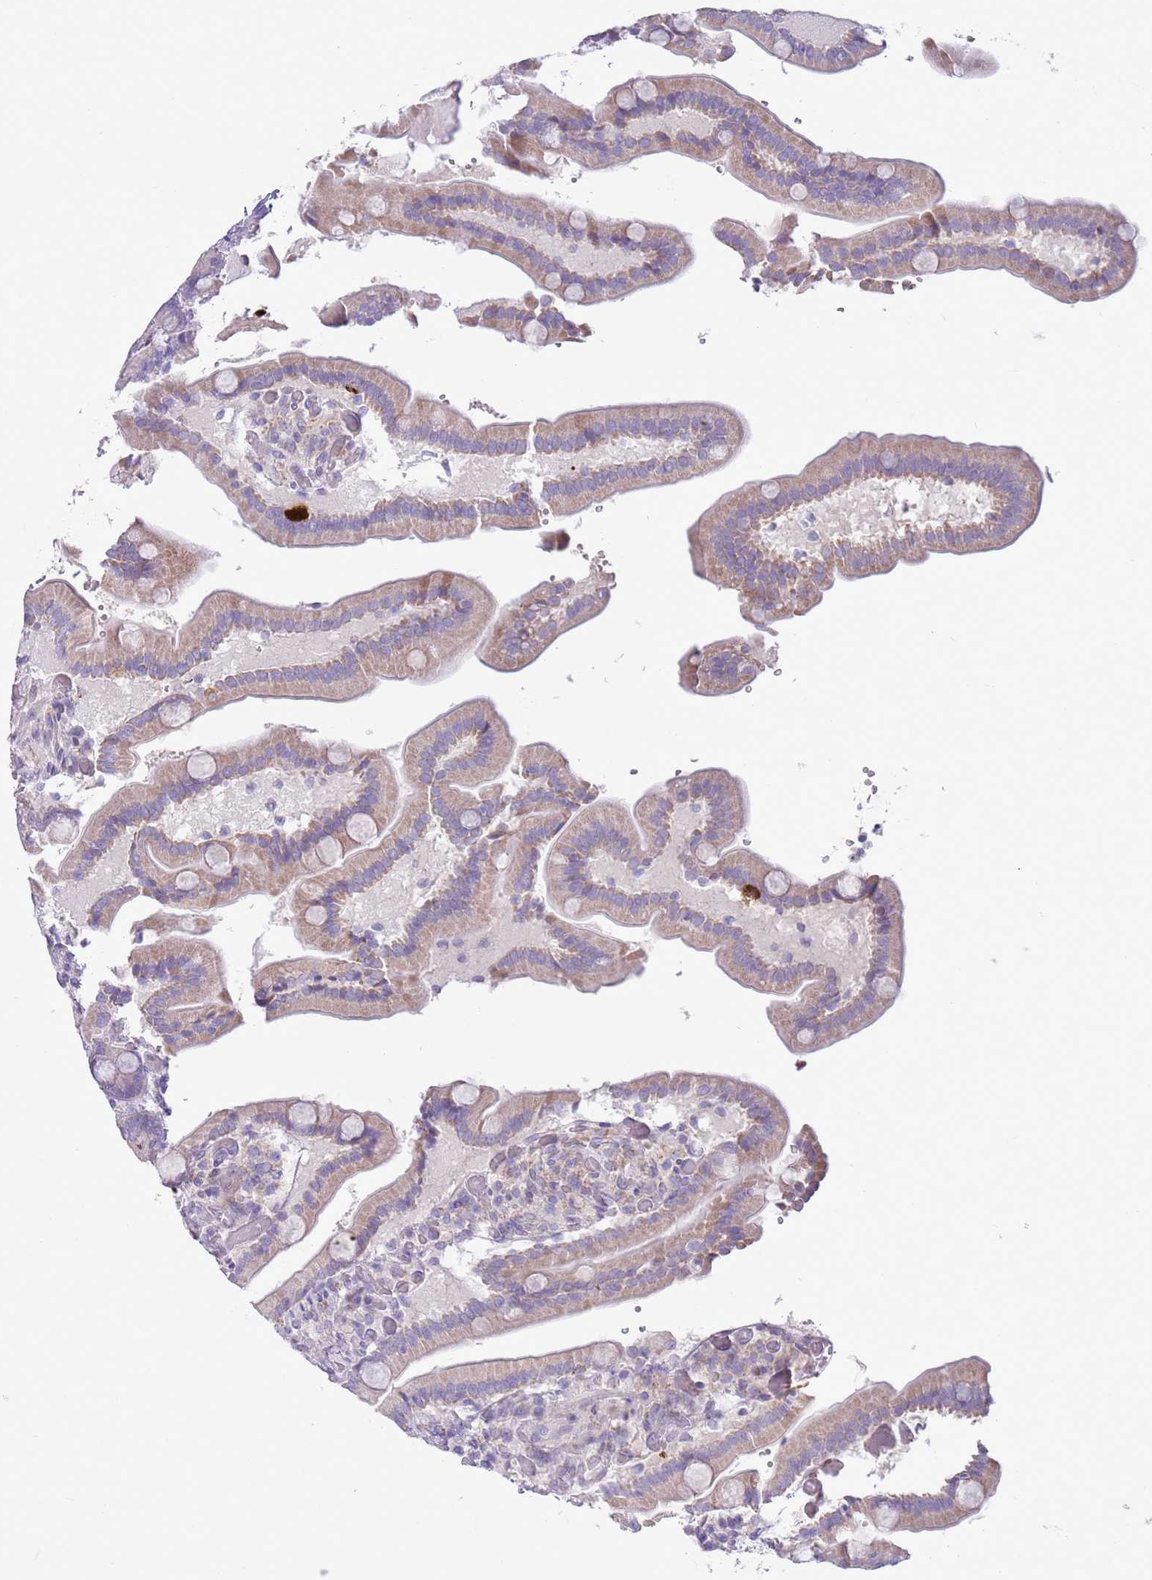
{"staining": {"intensity": "strong", "quantity": "<25%", "location": "cytoplasmic/membranous"}, "tissue": "duodenum", "cell_type": "Glandular cells", "image_type": "normal", "snomed": [{"axis": "morphology", "description": "Normal tissue, NOS"}, {"axis": "topography", "description": "Duodenum"}], "caption": "IHC staining of benign duodenum, which demonstrates medium levels of strong cytoplasmic/membranous positivity in approximately <25% of glandular cells indicating strong cytoplasmic/membranous protein expression. The staining was performed using DAB (brown) for protein detection and nuclei were counterstained in hematoxylin (blue).", "gene": "ZNF697", "patient": {"sex": "female", "age": 62}}